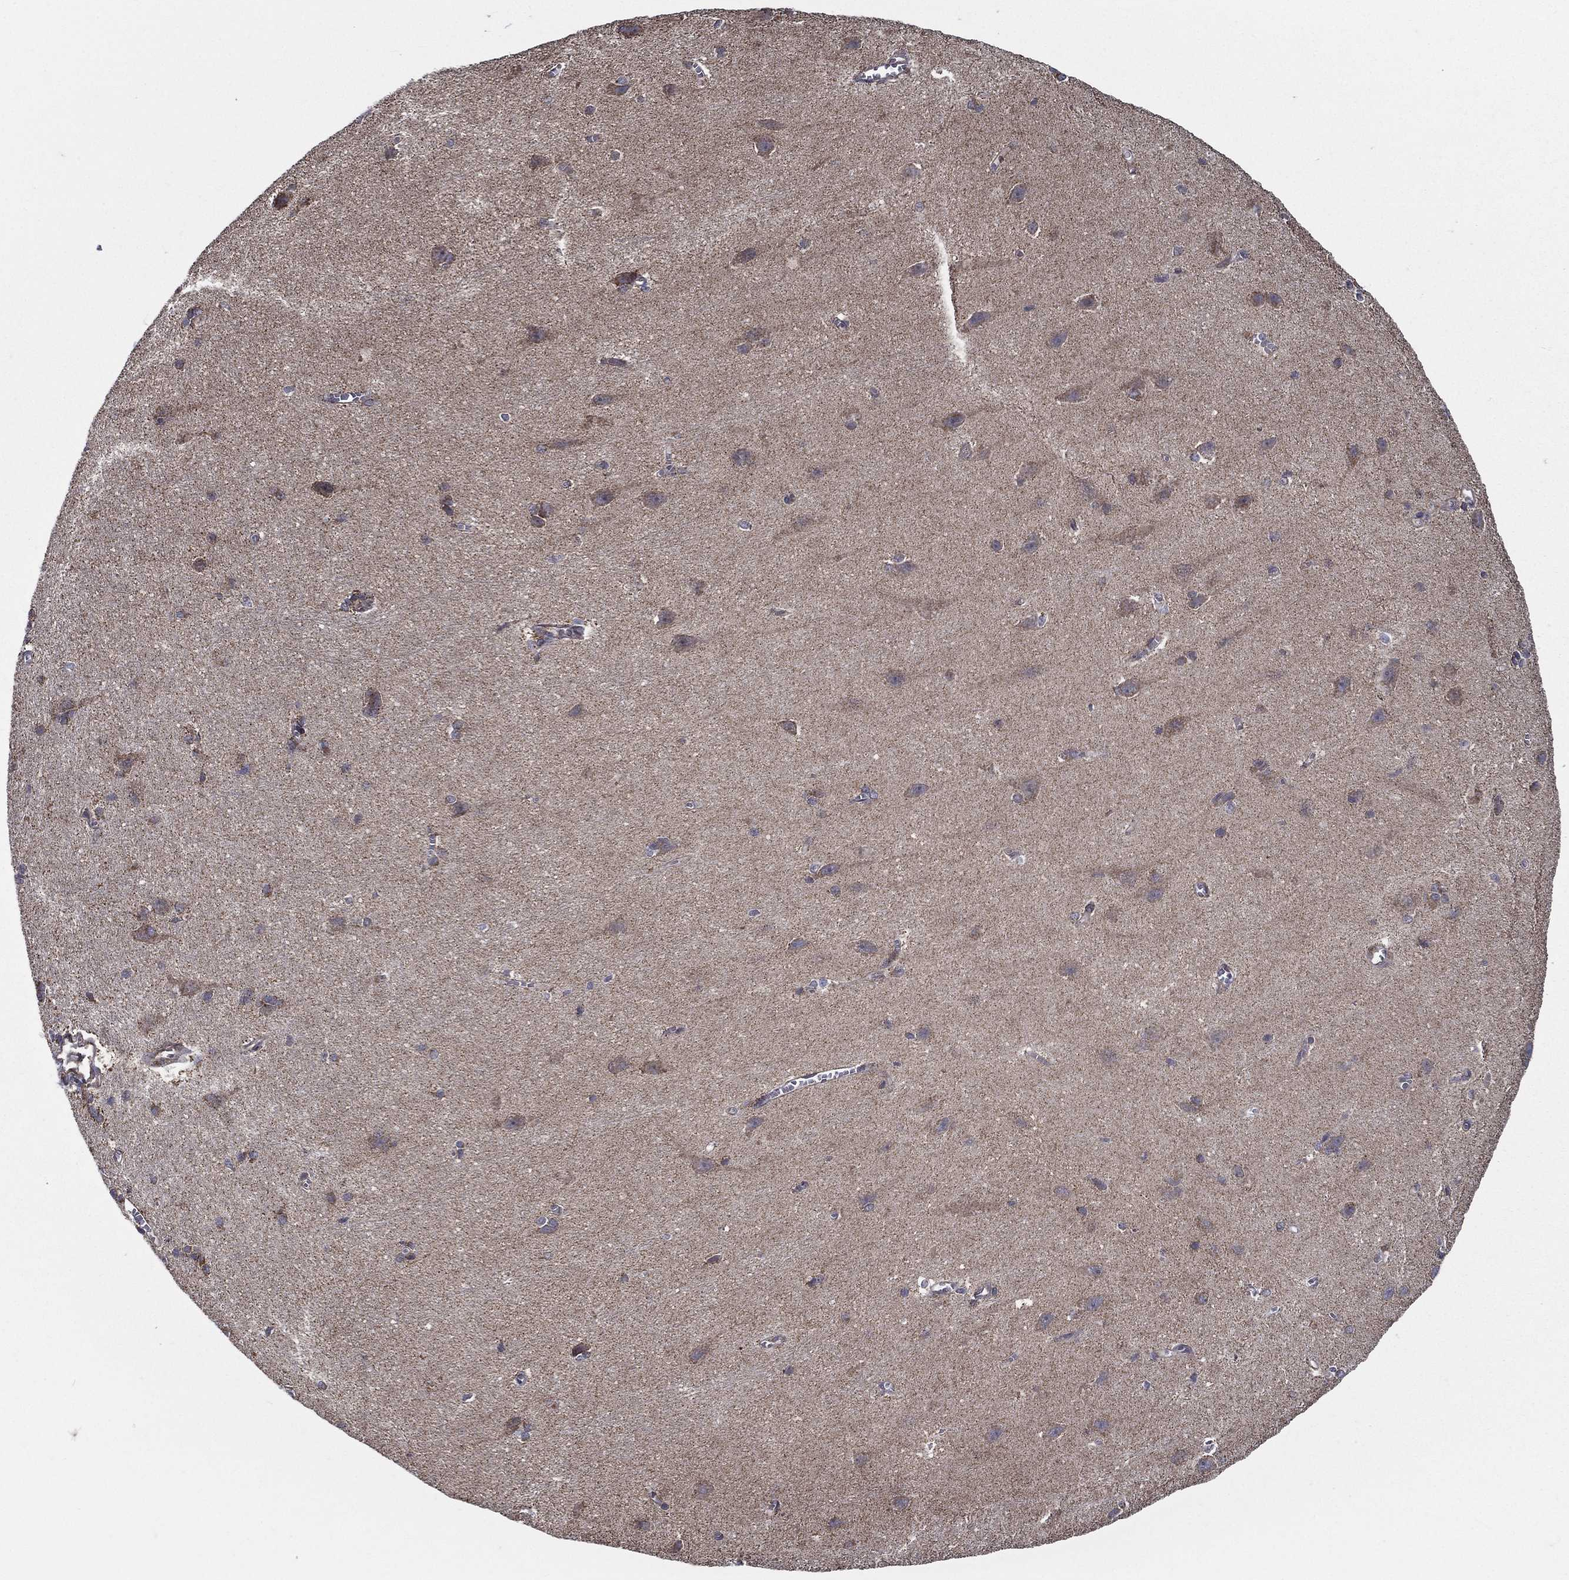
{"staining": {"intensity": "negative", "quantity": "none", "location": "none"}, "tissue": "cerebral cortex", "cell_type": "Endothelial cells", "image_type": "normal", "snomed": [{"axis": "morphology", "description": "Normal tissue, NOS"}, {"axis": "topography", "description": "Cerebral cortex"}], "caption": "Histopathology image shows no protein positivity in endothelial cells of benign cerebral cortex.", "gene": "ENSG00000288684", "patient": {"sex": "male", "age": 37}}